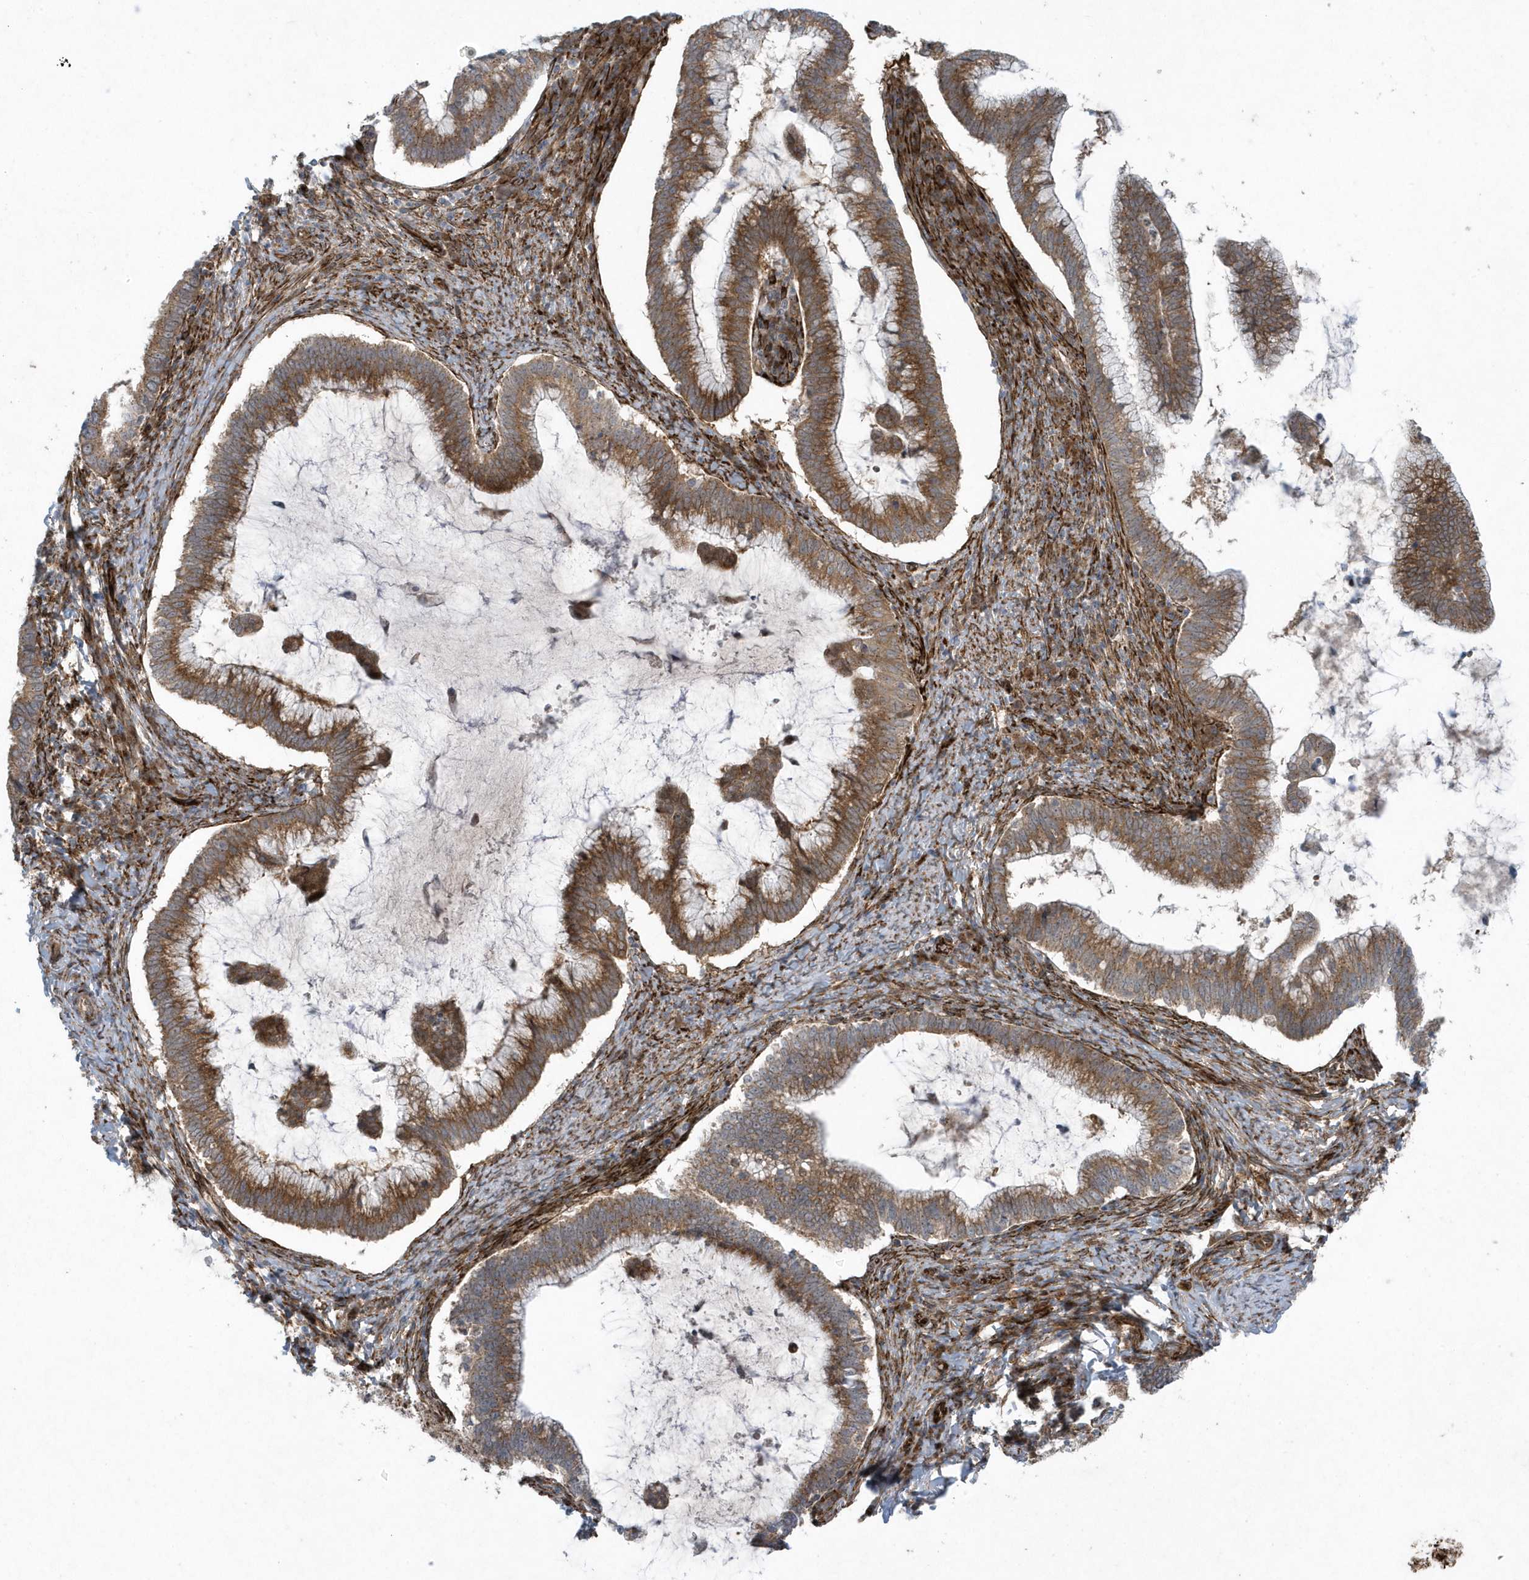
{"staining": {"intensity": "moderate", "quantity": ">75%", "location": "cytoplasmic/membranous"}, "tissue": "cervical cancer", "cell_type": "Tumor cells", "image_type": "cancer", "snomed": [{"axis": "morphology", "description": "Adenocarcinoma, NOS"}, {"axis": "topography", "description": "Cervix"}], "caption": "Tumor cells display medium levels of moderate cytoplasmic/membranous expression in about >75% of cells in human cervical adenocarcinoma.", "gene": "FAM98A", "patient": {"sex": "female", "age": 36}}